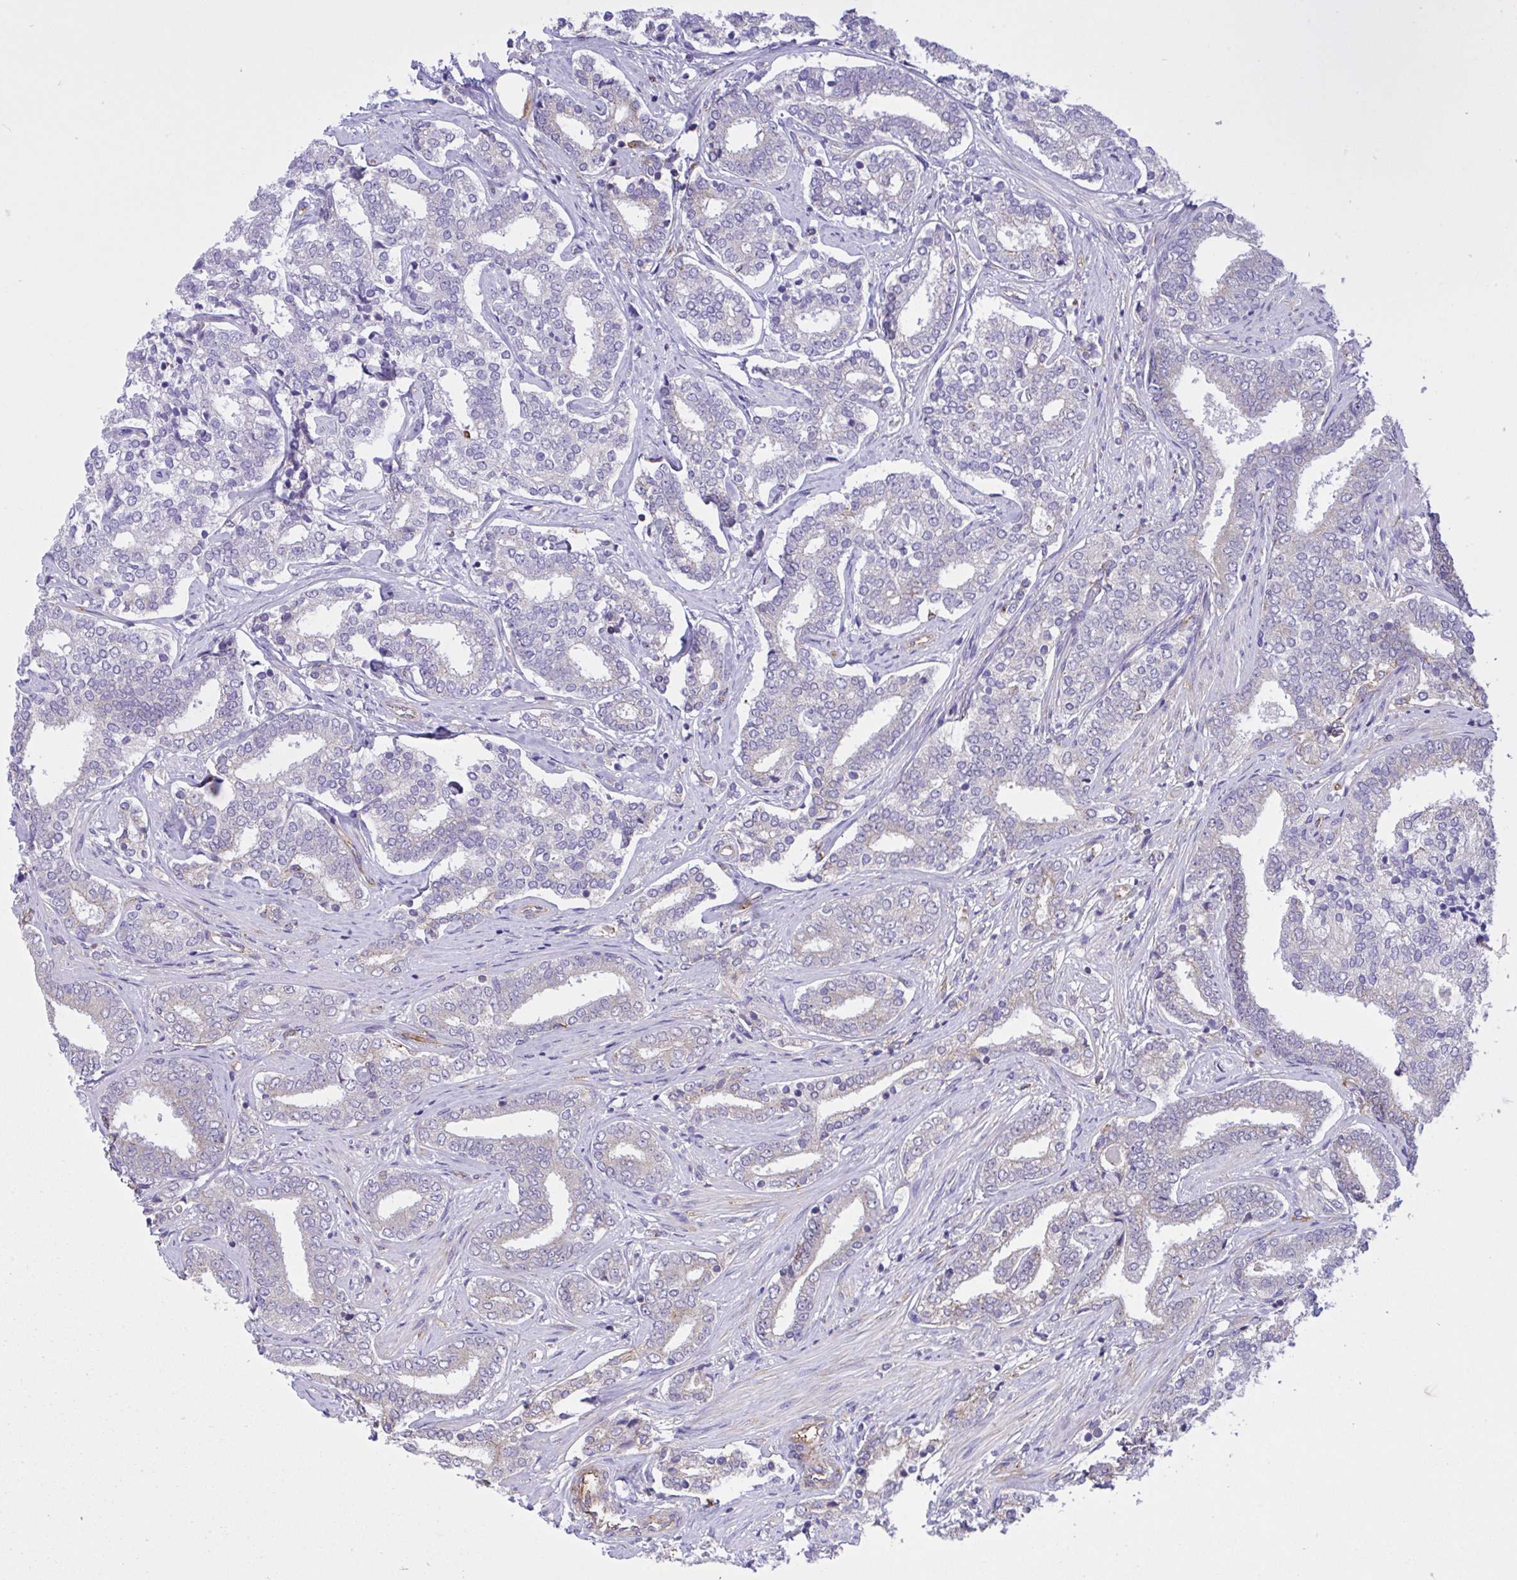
{"staining": {"intensity": "weak", "quantity": "<25%", "location": "cytoplasmic/membranous"}, "tissue": "prostate cancer", "cell_type": "Tumor cells", "image_type": "cancer", "snomed": [{"axis": "morphology", "description": "Adenocarcinoma, High grade"}, {"axis": "topography", "description": "Prostate"}], "caption": "This is an immunohistochemistry (IHC) histopathology image of prostate adenocarcinoma (high-grade). There is no expression in tumor cells.", "gene": "OR51M1", "patient": {"sex": "male", "age": 72}}